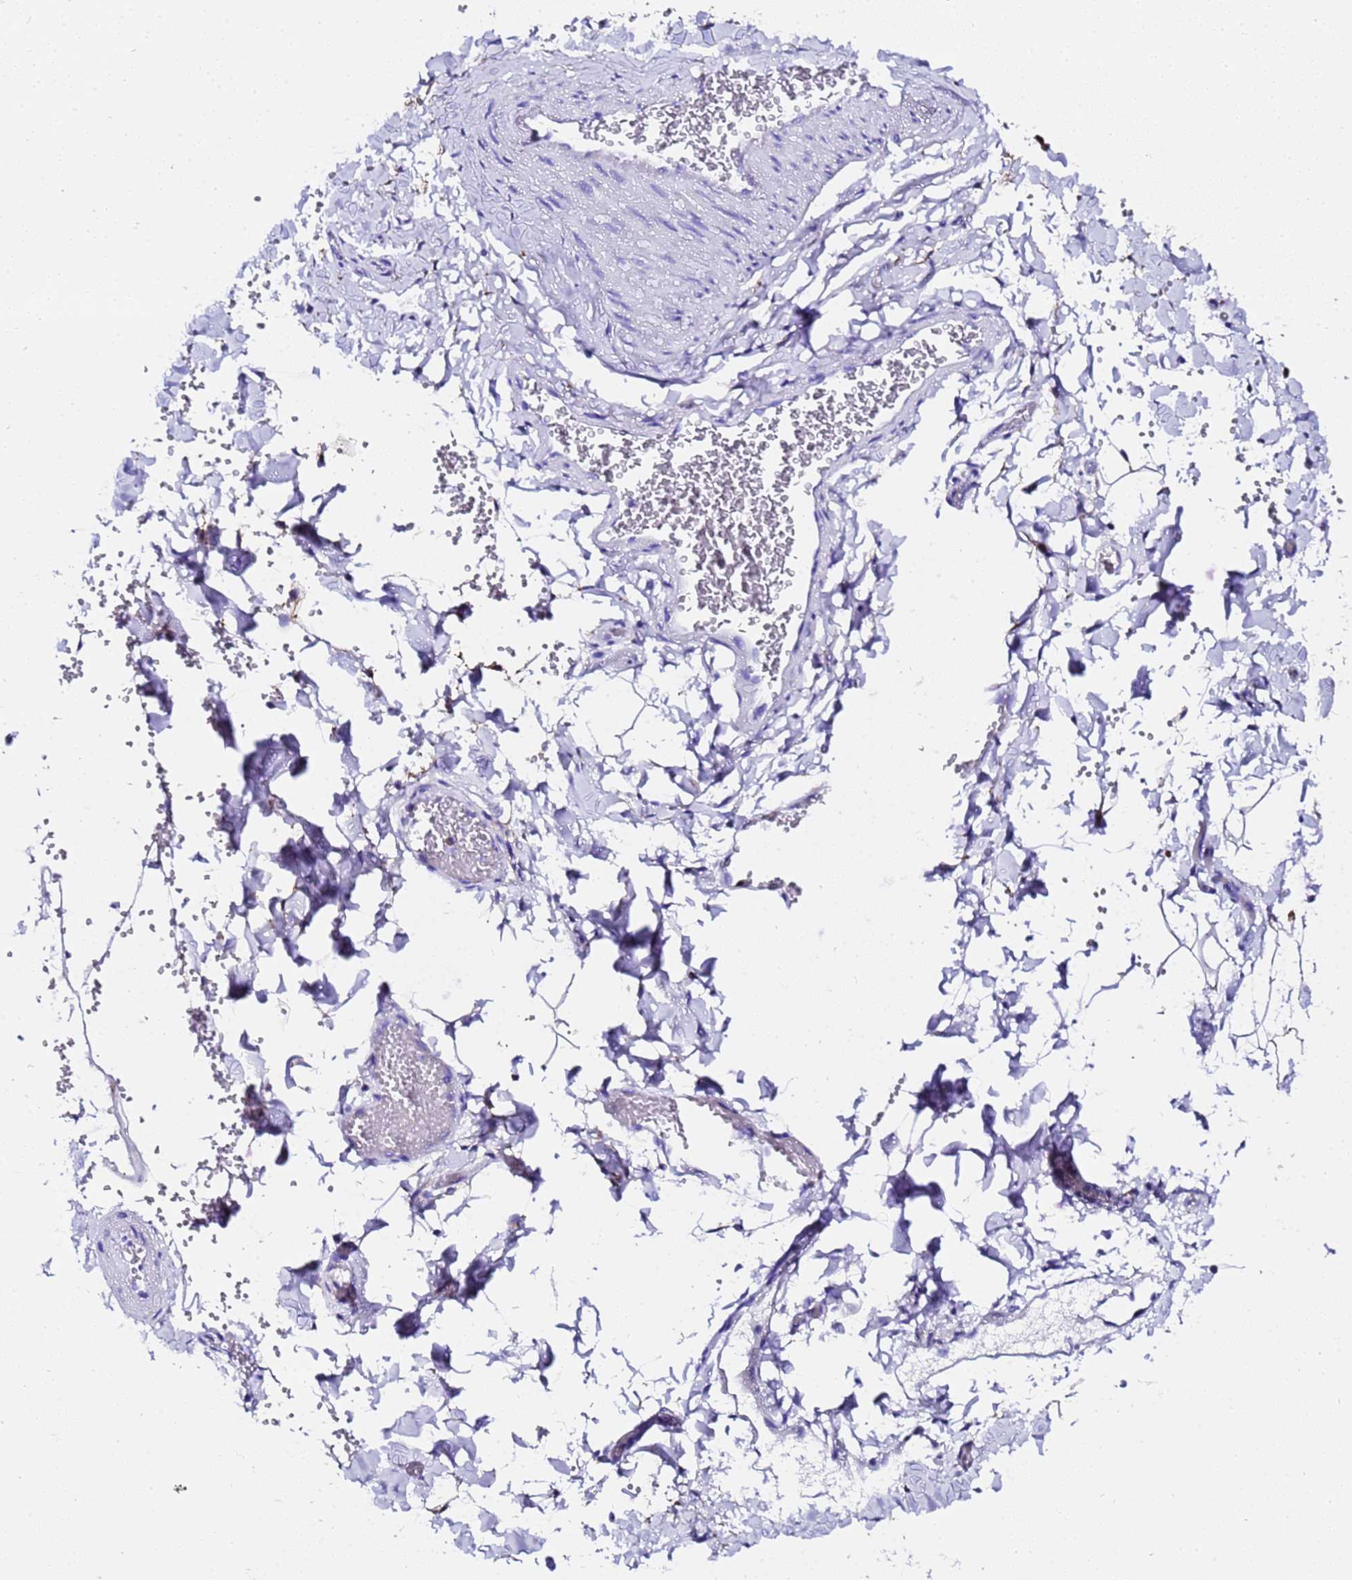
{"staining": {"intensity": "negative", "quantity": "none", "location": "none"}, "tissue": "adipose tissue", "cell_type": "Adipocytes", "image_type": "normal", "snomed": [{"axis": "morphology", "description": "Normal tissue, NOS"}, {"axis": "topography", "description": "Gallbladder"}, {"axis": "topography", "description": "Peripheral nerve tissue"}], "caption": "Image shows no protein expression in adipocytes of benign adipose tissue. (Immunohistochemistry (ihc), brightfield microscopy, high magnification).", "gene": "FTL", "patient": {"sex": "male", "age": 38}}